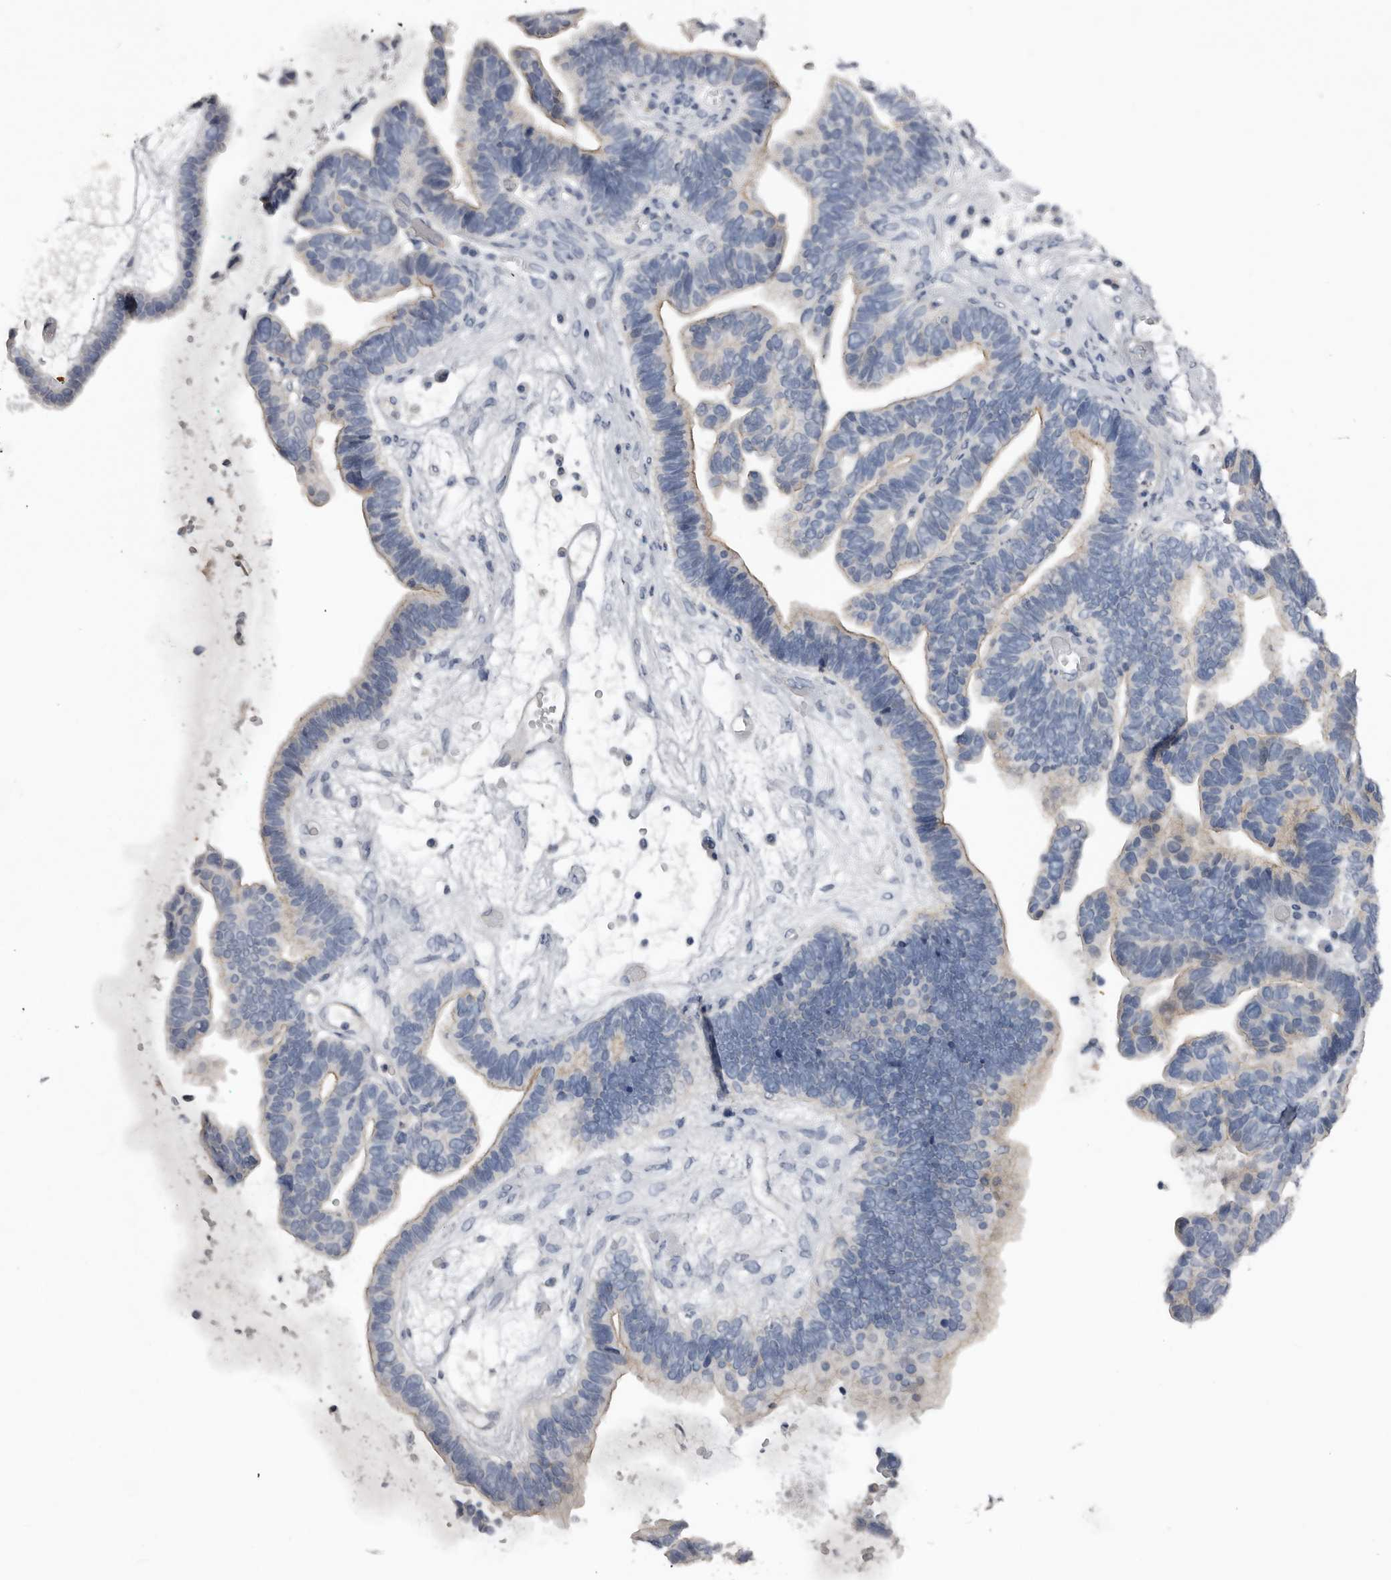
{"staining": {"intensity": "negative", "quantity": "none", "location": "none"}, "tissue": "ovarian cancer", "cell_type": "Tumor cells", "image_type": "cancer", "snomed": [{"axis": "morphology", "description": "Cystadenocarcinoma, serous, NOS"}, {"axis": "topography", "description": "Ovary"}], "caption": "Immunohistochemical staining of ovarian cancer (serous cystadenocarcinoma) exhibits no significant staining in tumor cells. (DAB IHC, high magnification).", "gene": "FABP7", "patient": {"sex": "female", "age": 56}}